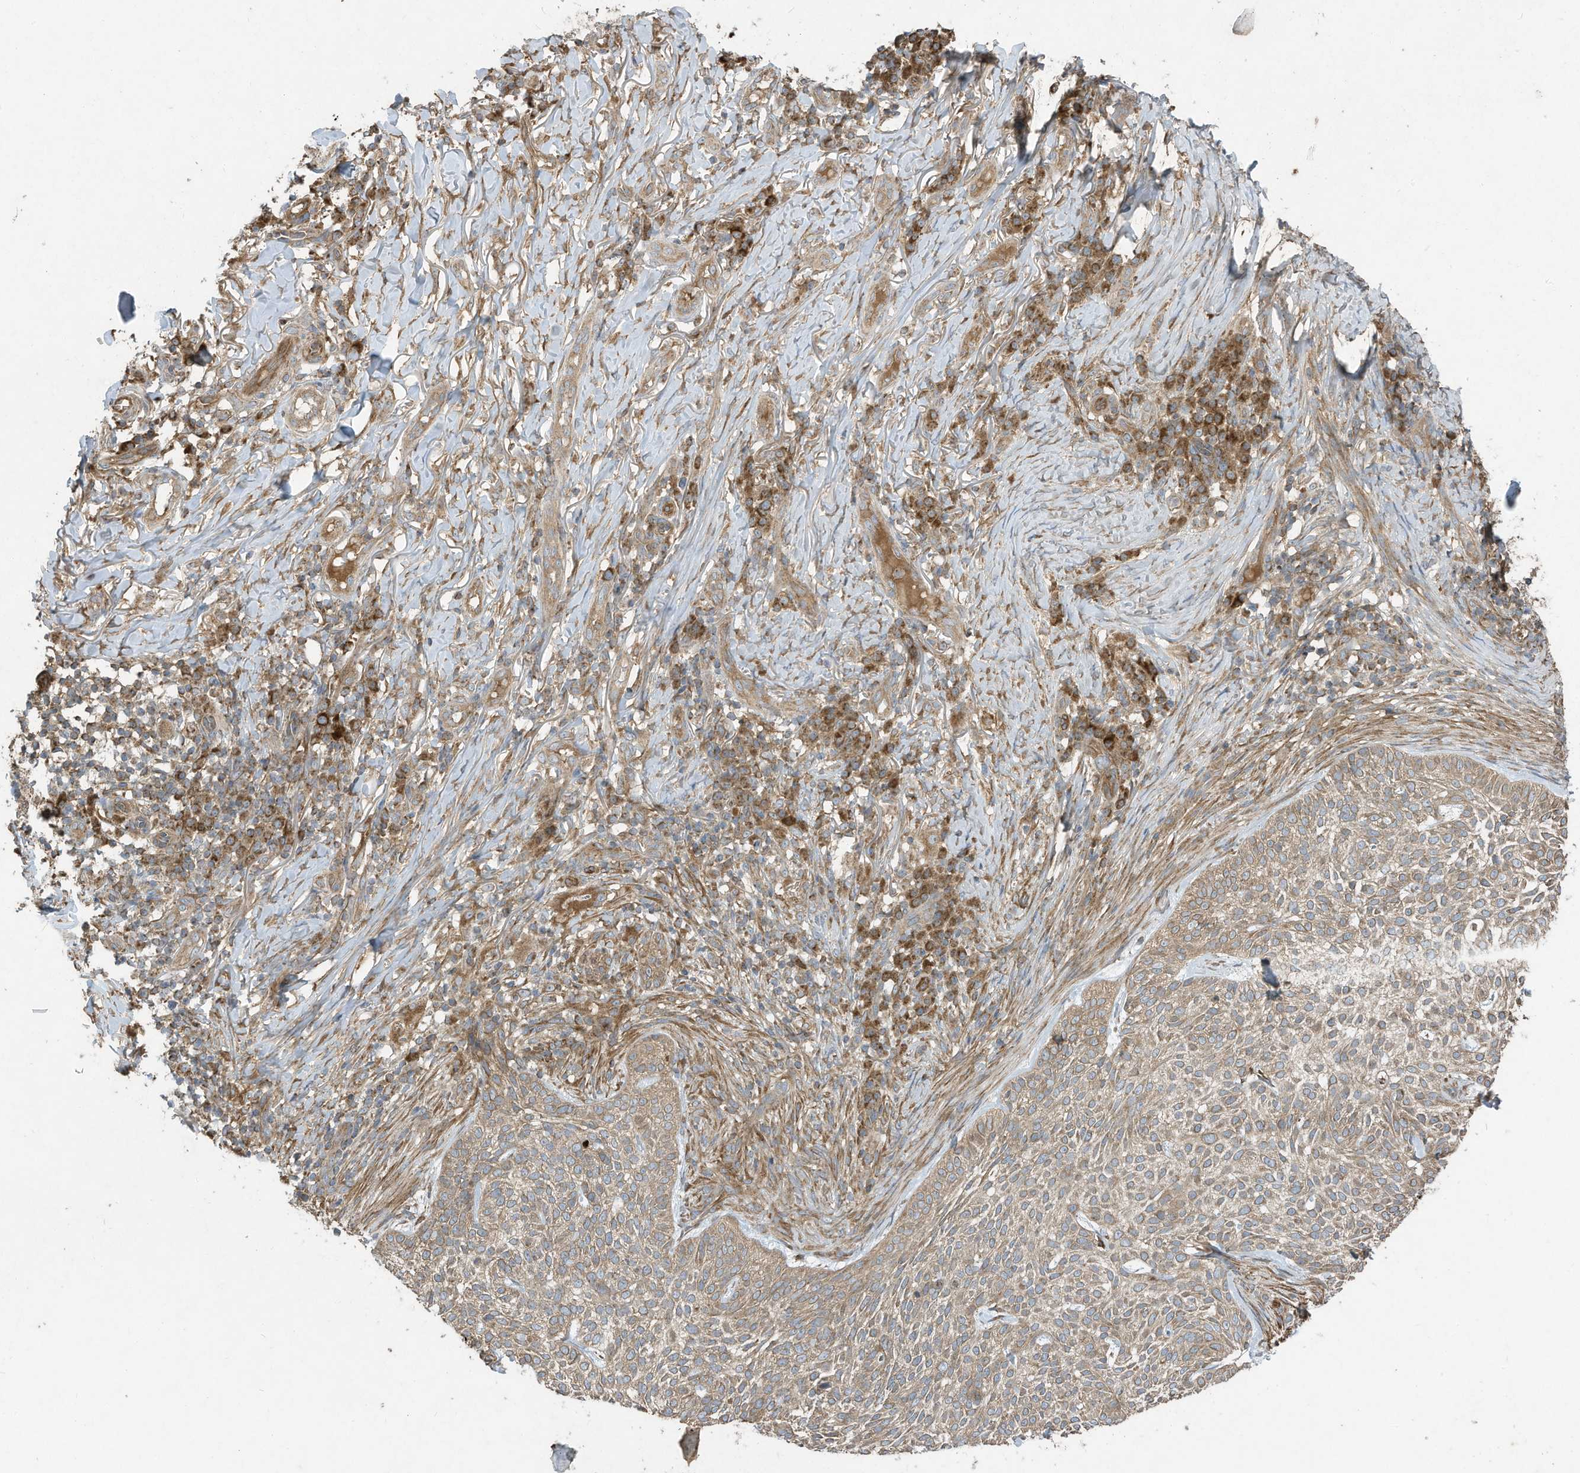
{"staining": {"intensity": "weak", "quantity": ">75%", "location": "cytoplasmic/membranous"}, "tissue": "skin cancer", "cell_type": "Tumor cells", "image_type": "cancer", "snomed": [{"axis": "morphology", "description": "Basal cell carcinoma"}, {"axis": "topography", "description": "Skin"}], "caption": "Protein analysis of skin cancer (basal cell carcinoma) tissue reveals weak cytoplasmic/membranous staining in approximately >75% of tumor cells. The staining was performed using DAB to visualize the protein expression in brown, while the nuclei were stained in blue with hematoxylin (Magnification: 20x).", "gene": "SYNJ2", "patient": {"sex": "female", "age": 64}}